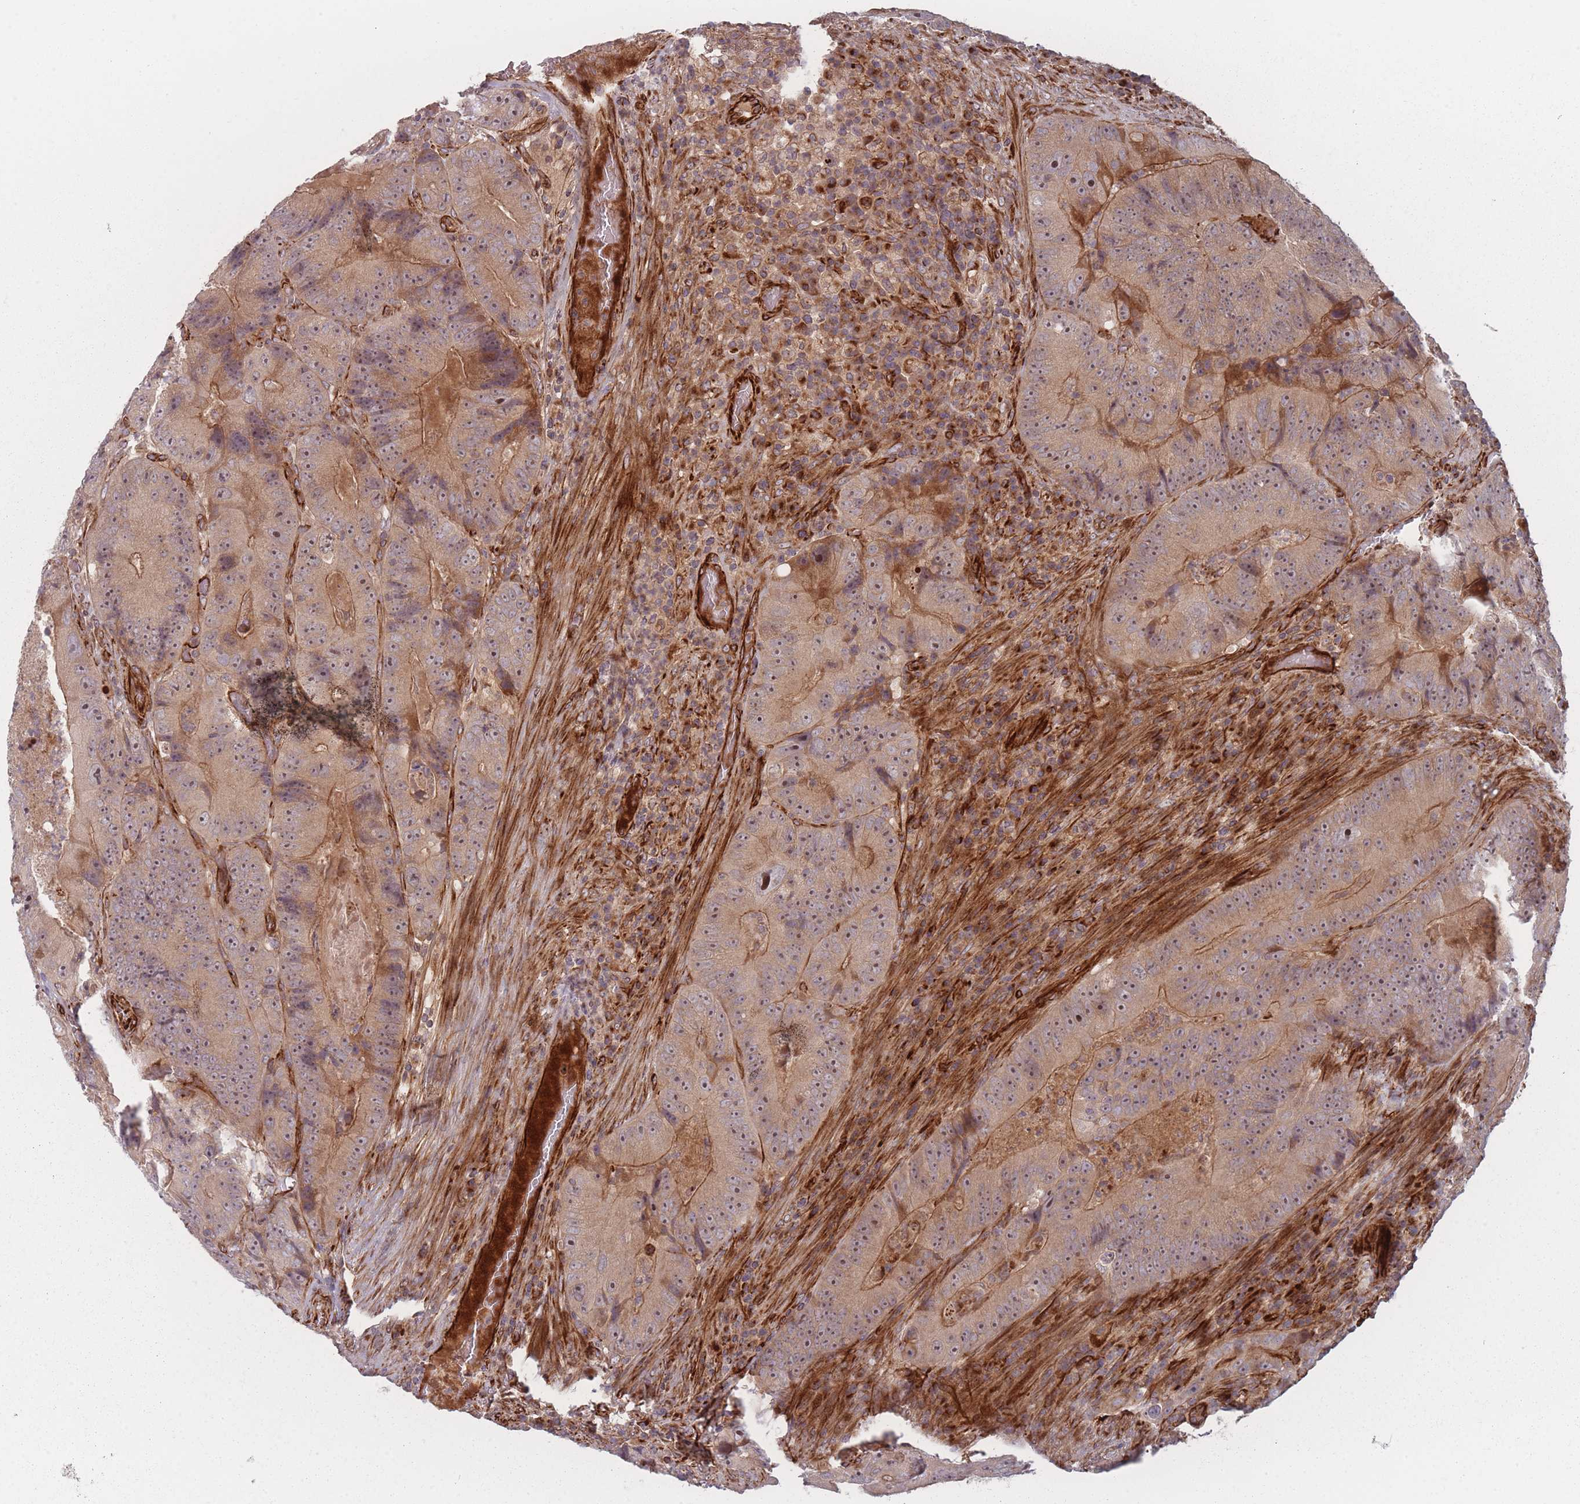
{"staining": {"intensity": "weak", "quantity": "25%-75%", "location": "cytoplasmic/membranous"}, "tissue": "colorectal cancer", "cell_type": "Tumor cells", "image_type": "cancer", "snomed": [{"axis": "morphology", "description": "Adenocarcinoma, NOS"}, {"axis": "topography", "description": "Colon"}], "caption": "Colorectal adenocarcinoma stained for a protein demonstrates weak cytoplasmic/membranous positivity in tumor cells.", "gene": "EEF1AKMT2", "patient": {"sex": "female", "age": 86}}